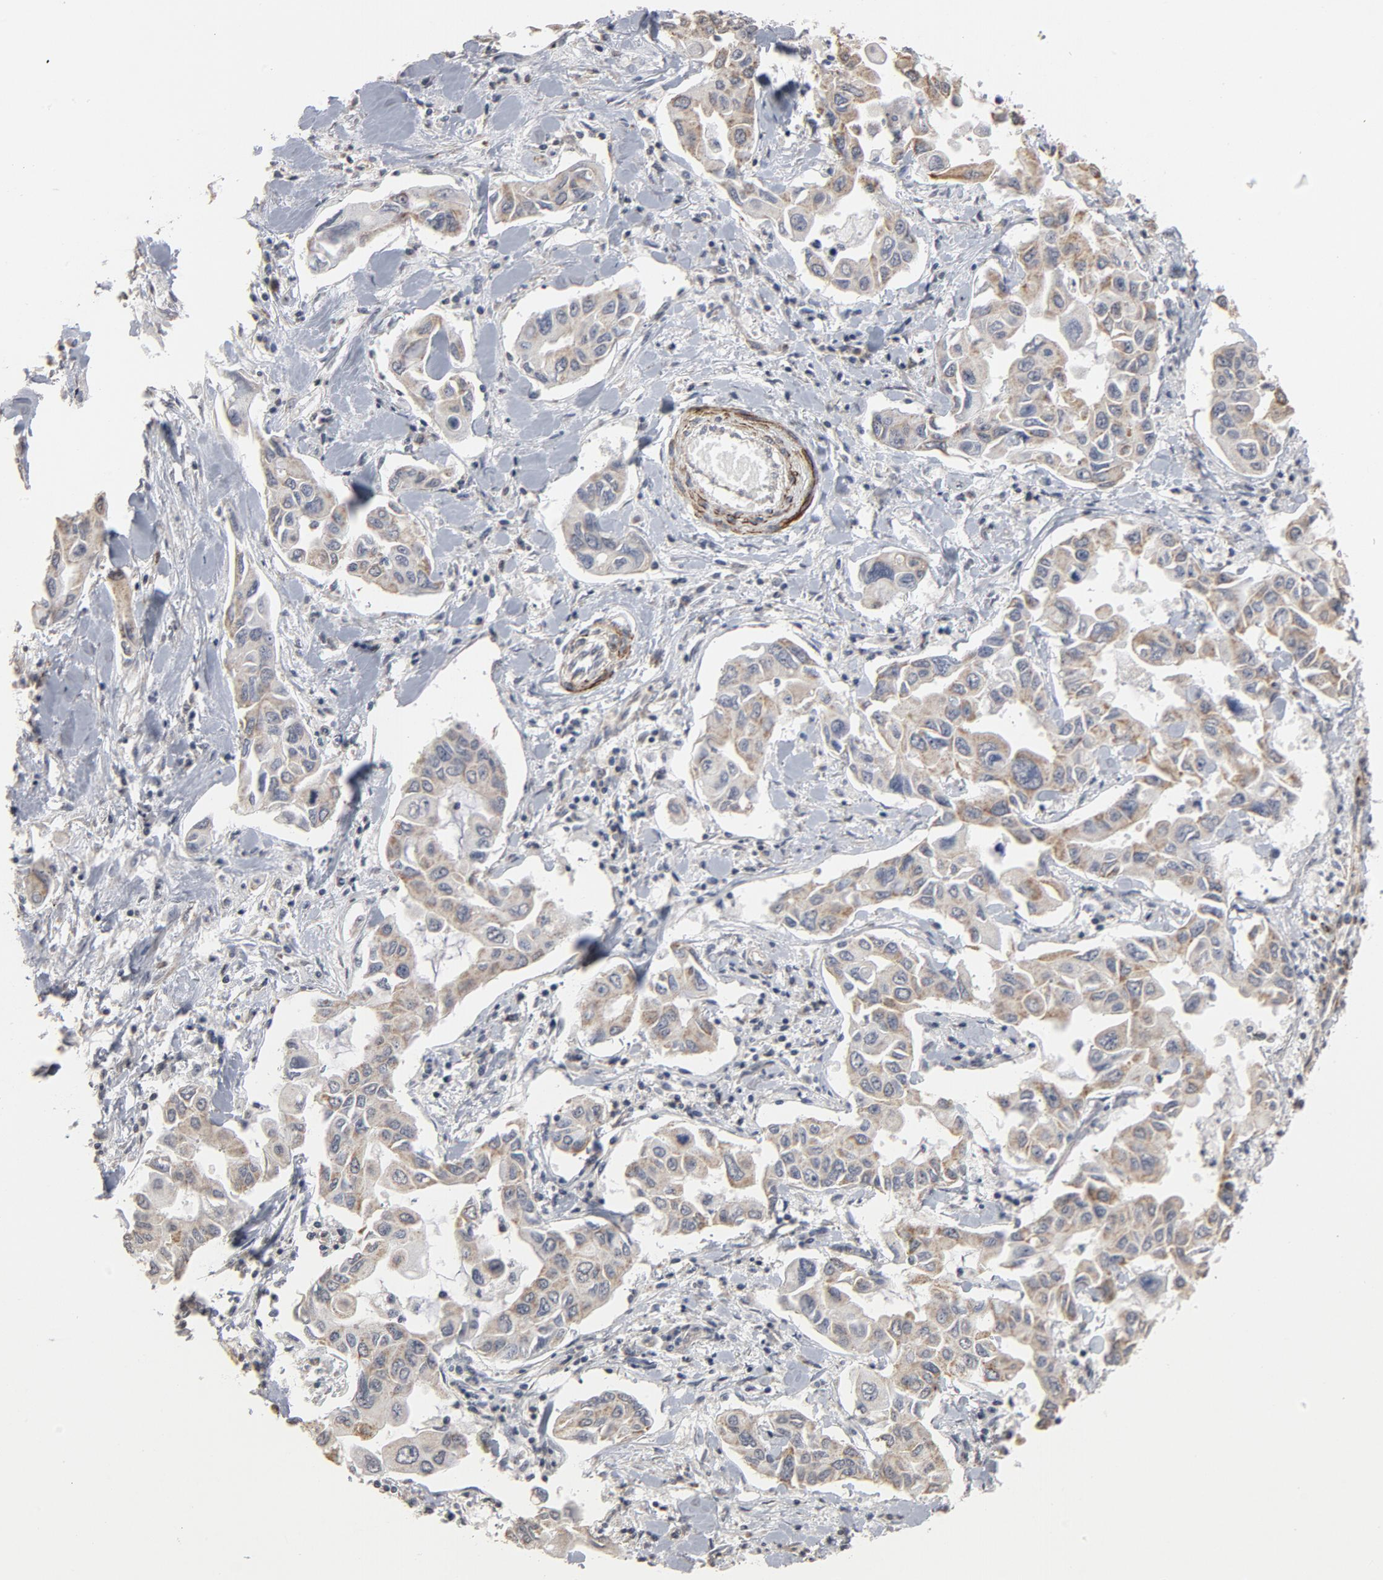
{"staining": {"intensity": "weak", "quantity": ">75%", "location": "cytoplasmic/membranous"}, "tissue": "lung cancer", "cell_type": "Tumor cells", "image_type": "cancer", "snomed": [{"axis": "morphology", "description": "Adenocarcinoma, NOS"}, {"axis": "topography", "description": "Lymph node"}, {"axis": "topography", "description": "Lung"}], "caption": "DAB (3,3'-diaminobenzidine) immunohistochemical staining of lung cancer displays weak cytoplasmic/membranous protein staining in about >75% of tumor cells.", "gene": "GNG2", "patient": {"sex": "male", "age": 64}}